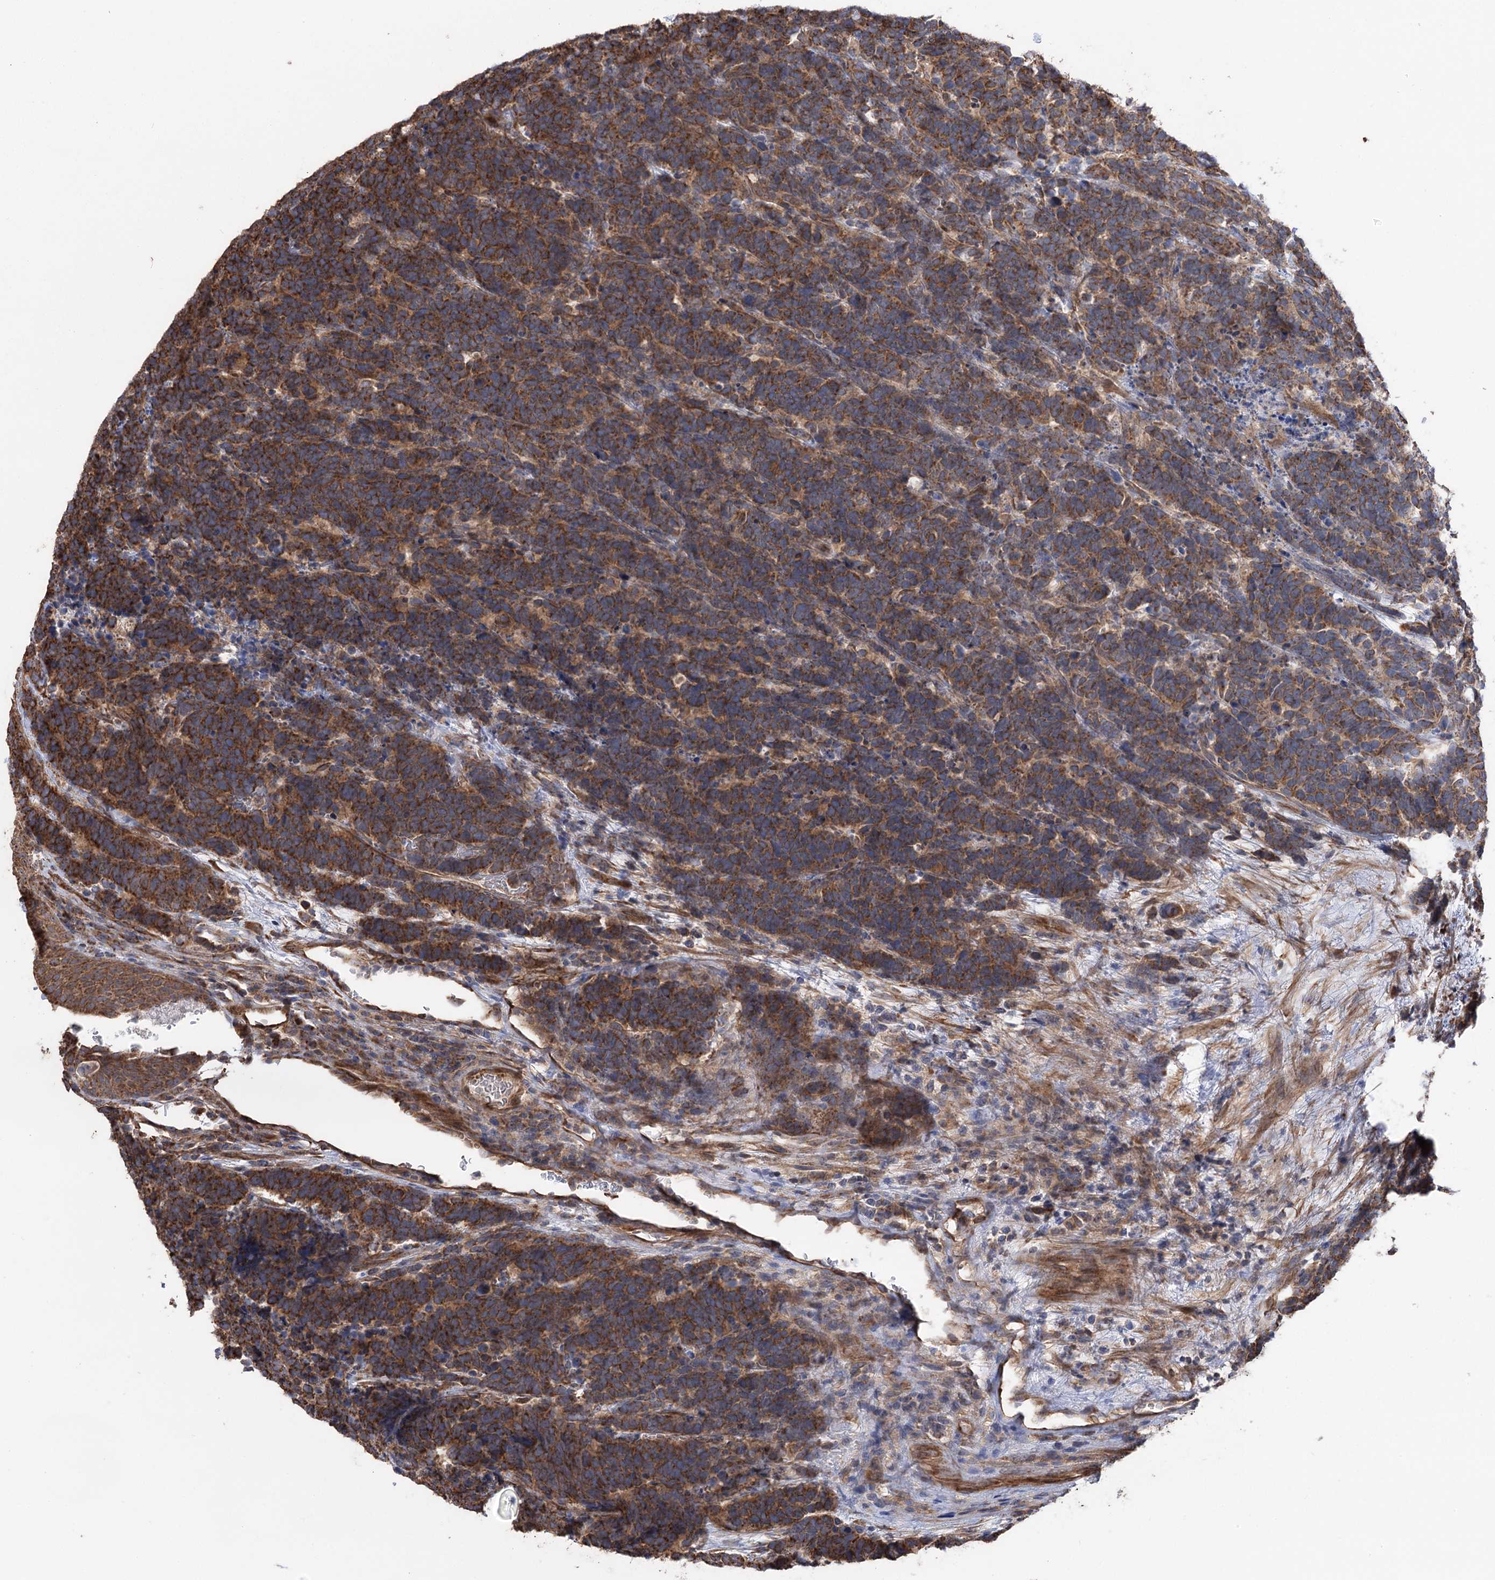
{"staining": {"intensity": "moderate", "quantity": ">75%", "location": "cytoplasmic/membranous"}, "tissue": "carcinoid", "cell_type": "Tumor cells", "image_type": "cancer", "snomed": [{"axis": "morphology", "description": "Carcinoma, NOS"}, {"axis": "morphology", "description": "Carcinoid, malignant, NOS"}, {"axis": "topography", "description": "Urinary bladder"}], "caption": "DAB immunohistochemical staining of carcinoid (malignant) shows moderate cytoplasmic/membranous protein expression in about >75% of tumor cells.", "gene": "RWDD4", "patient": {"sex": "male", "age": 57}}